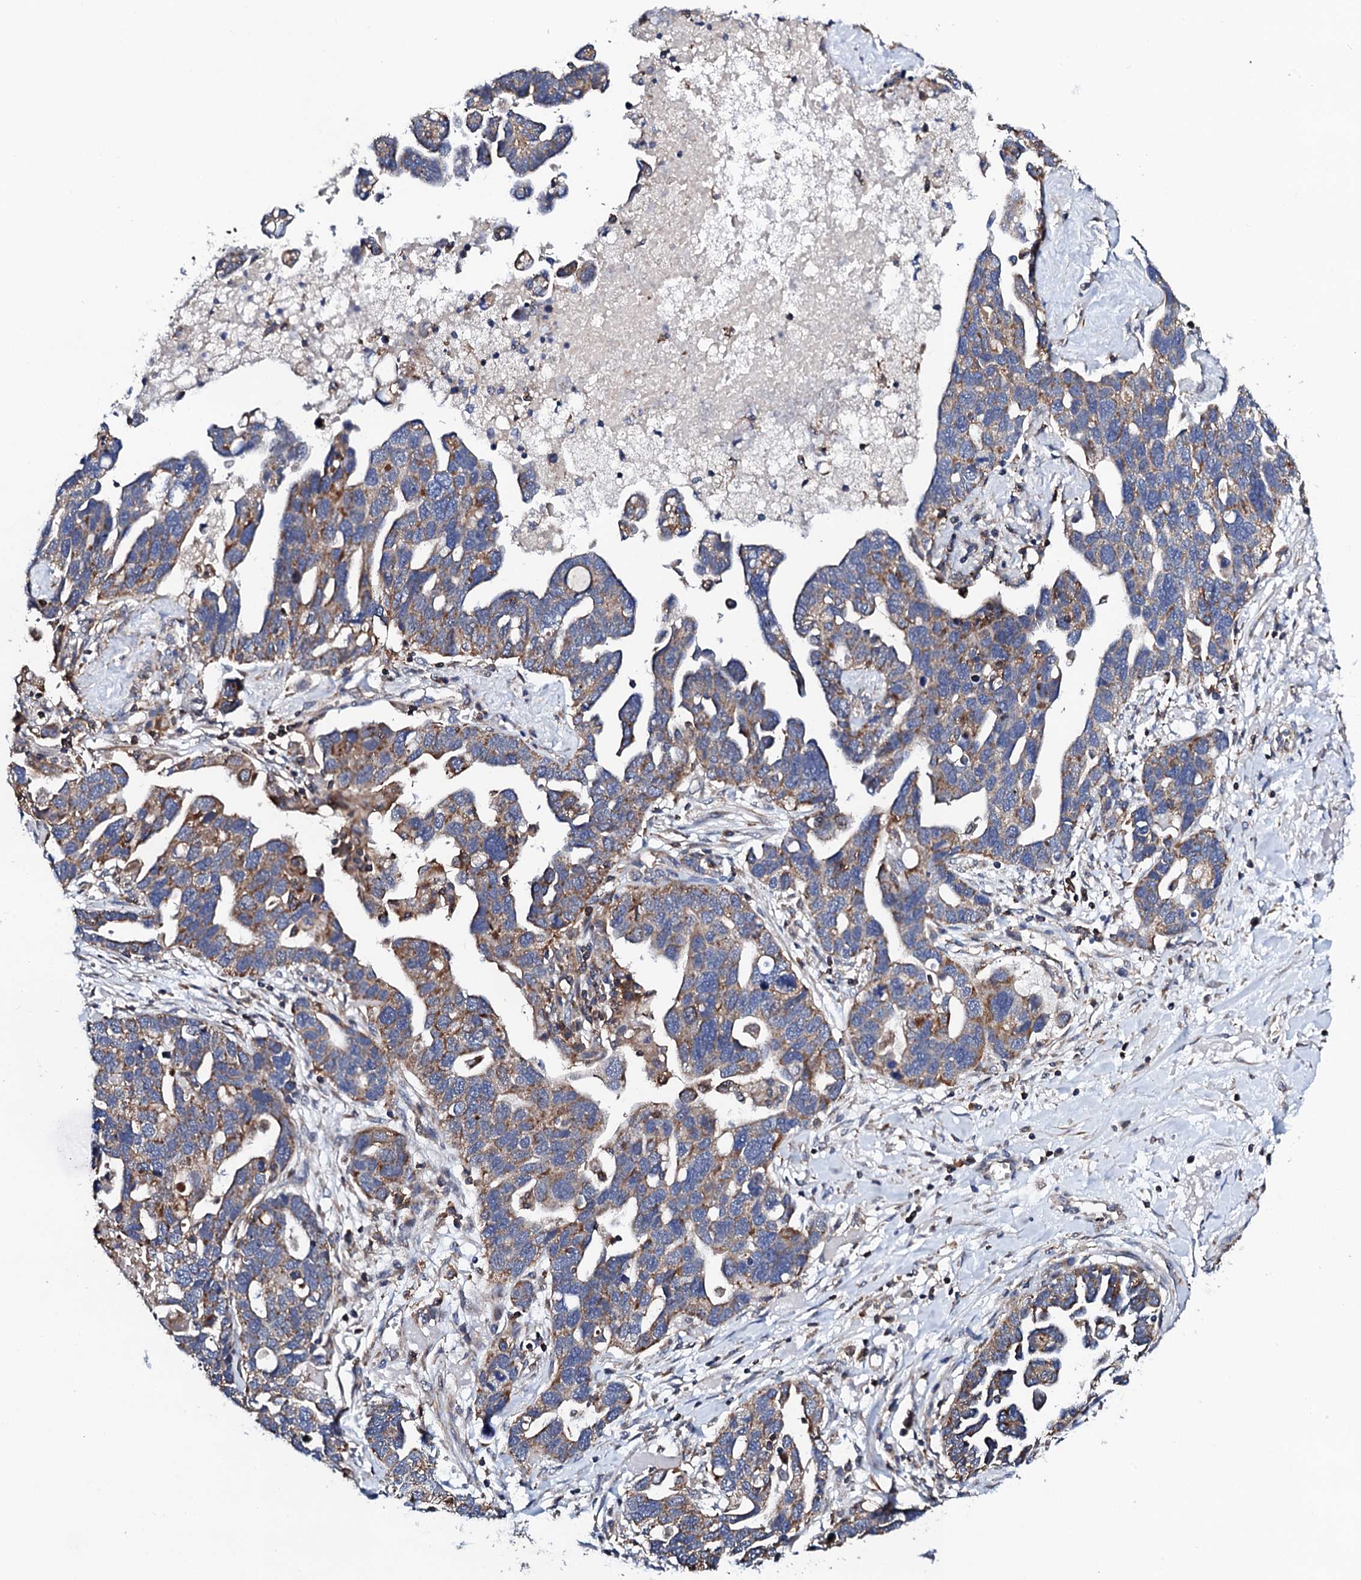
{"staining": {"intensity": "moderate", "quantity": "25%-75%", "location": "cytoplasmic/membranous"}, "tissue": "ovarian cancer", "cell_type": "Tumor cells", "image_type": "cancer", "snomed": [{"axis": "morphology", "description": "Cystadenocarcinoma, serous, NOS"}, {"axis": "topography", "description": "Ovary"}], "caption": "A brown stain highlights moderate cytoplasmic/membranous positivity of a protein in ovarian cancer tumor cells.", "gene": "COG4", "patient": {"sex": "female", "age": 54}}